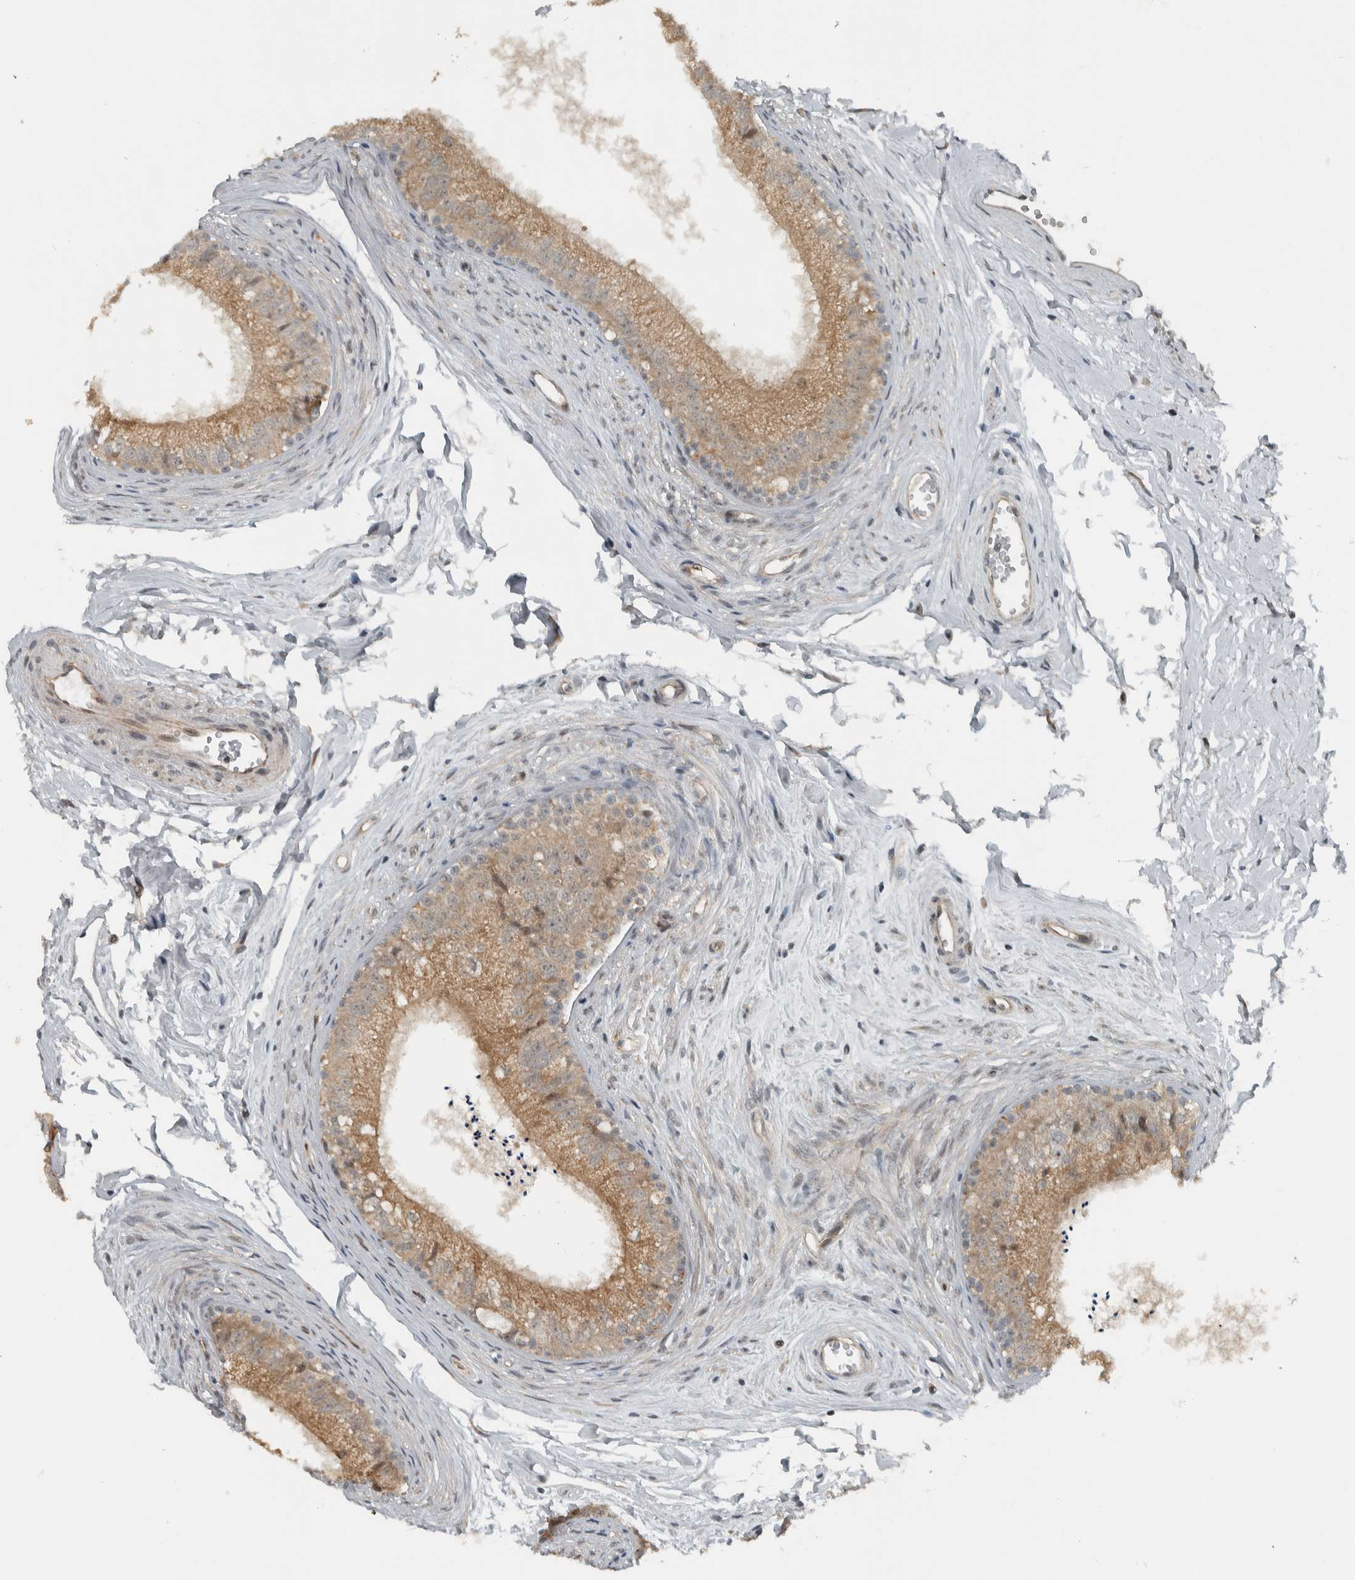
{"staining": {"intensity": "moderate", "quantity": ">75%", "location": "cytoplasmic/membranous"}, "tissue": "epididymis", "cell_type": "Glandular cells", "image_type": "normal", "snomed": [{"axis": "morphology", "description": "Normal tissue, NOS"}, {"axis": "topography", "description": "Epididymis"}], "caption": "Unremarkable epididymis was stained to show a protein in brown. There is medium levels of moderate cytoplasmic/membranous staining in approximately >75% of glandular cells.", "gene": "NAPG", "patient": {"sex": "male", "age": 56}}